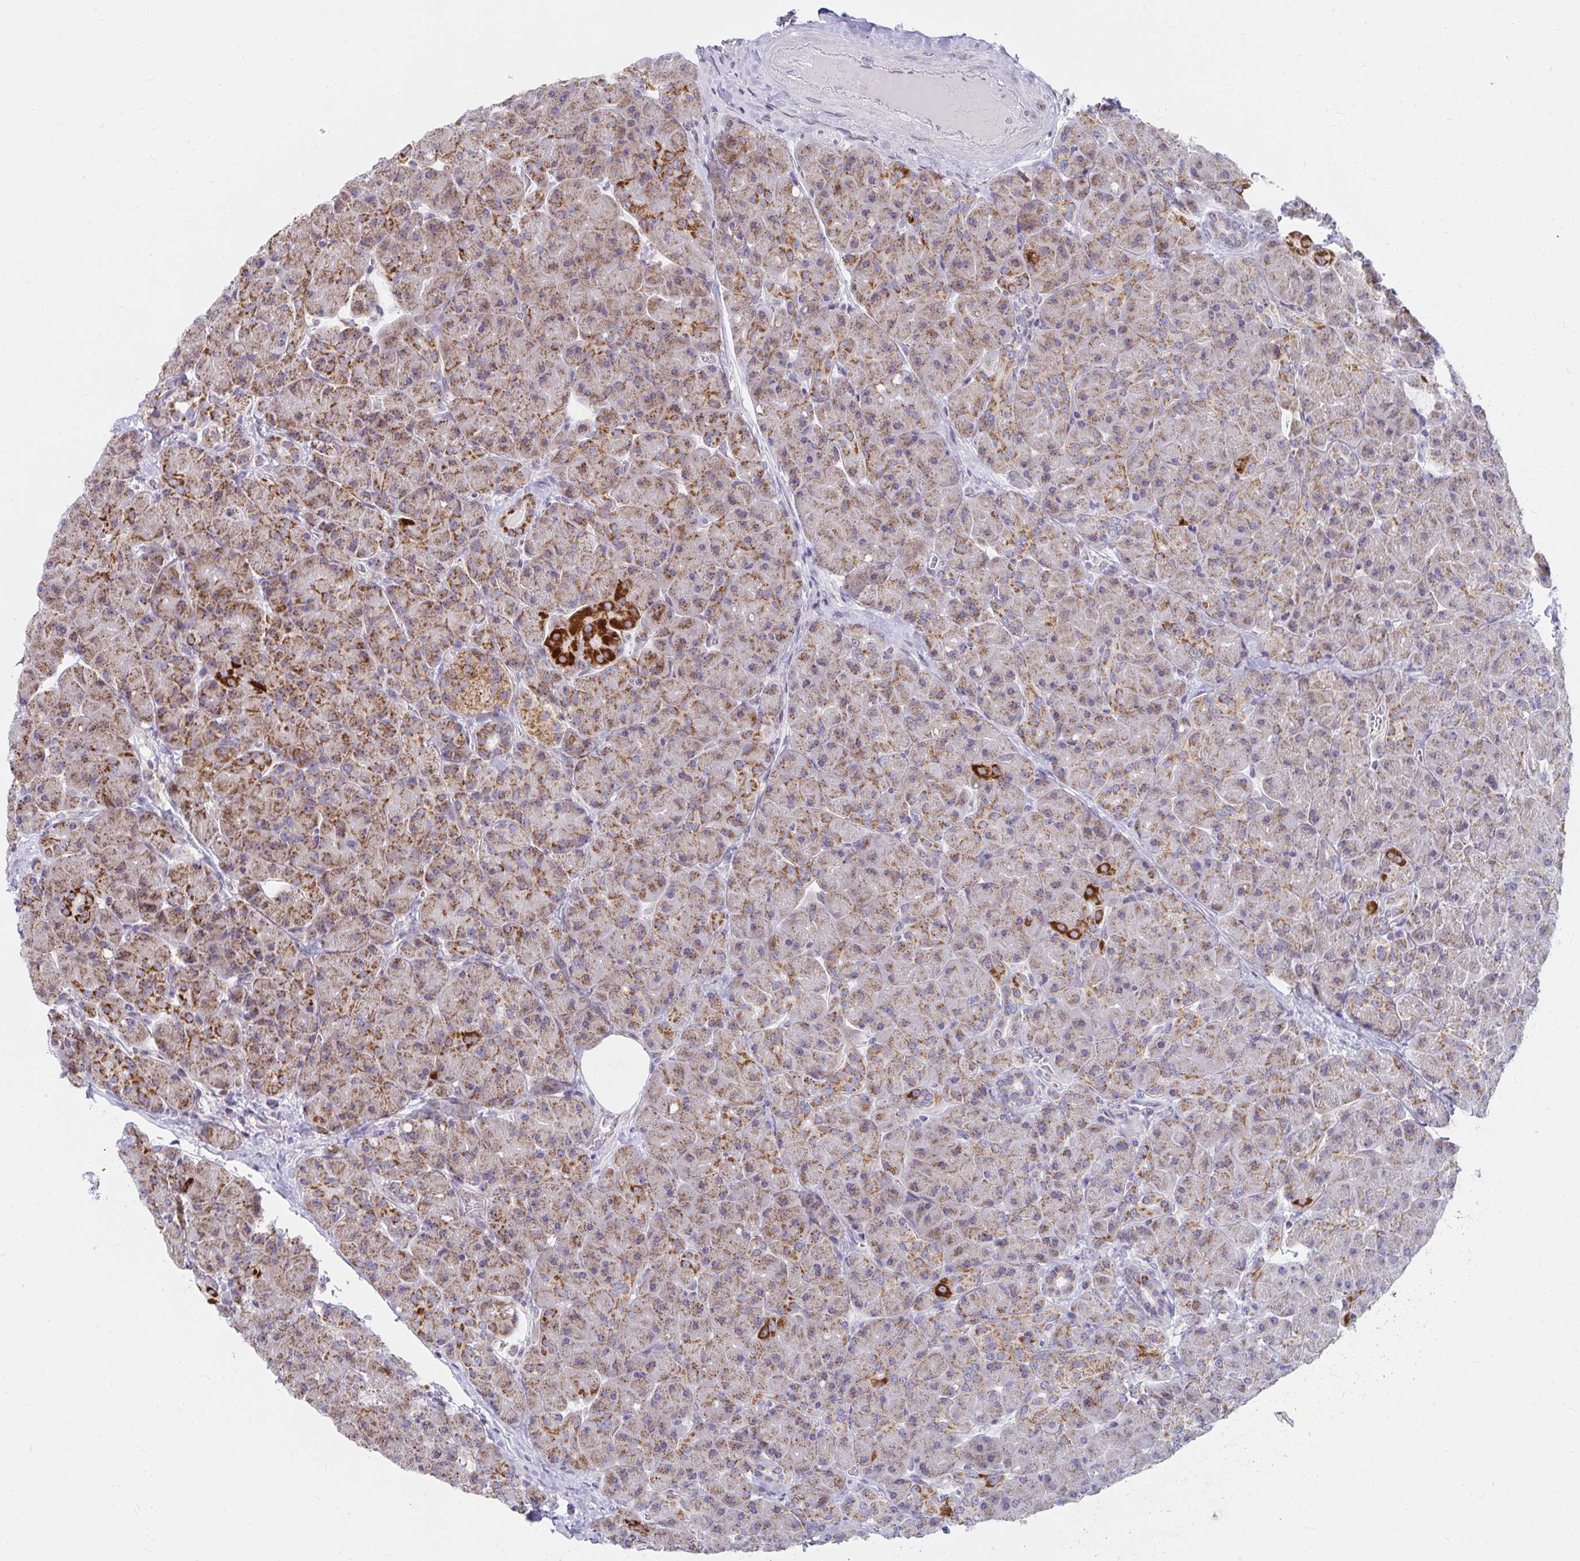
{"staining": {"intensity": "moderate", "quantity": "25%-75%", "location": "cytoplasmic/membranous"}, "tissue": "pancreas", "cell_type": "Exocrine glandular cells", "image_type": "normal", "snomed": [{"axis": "morphology", "description": "Normal tissue, NOS"}, {"axis": "topography", "description": "Pancreas"}], "caption": "Approximately 25%-75% of exocrine glandular cells in unremarkable human pancreas reveal moderate cytoplasmic/membranous protein staining as visualized by brown immunohistochemical staining.", "gene": "EXOC5", "patient": {"sex": "male", "age": 55}}